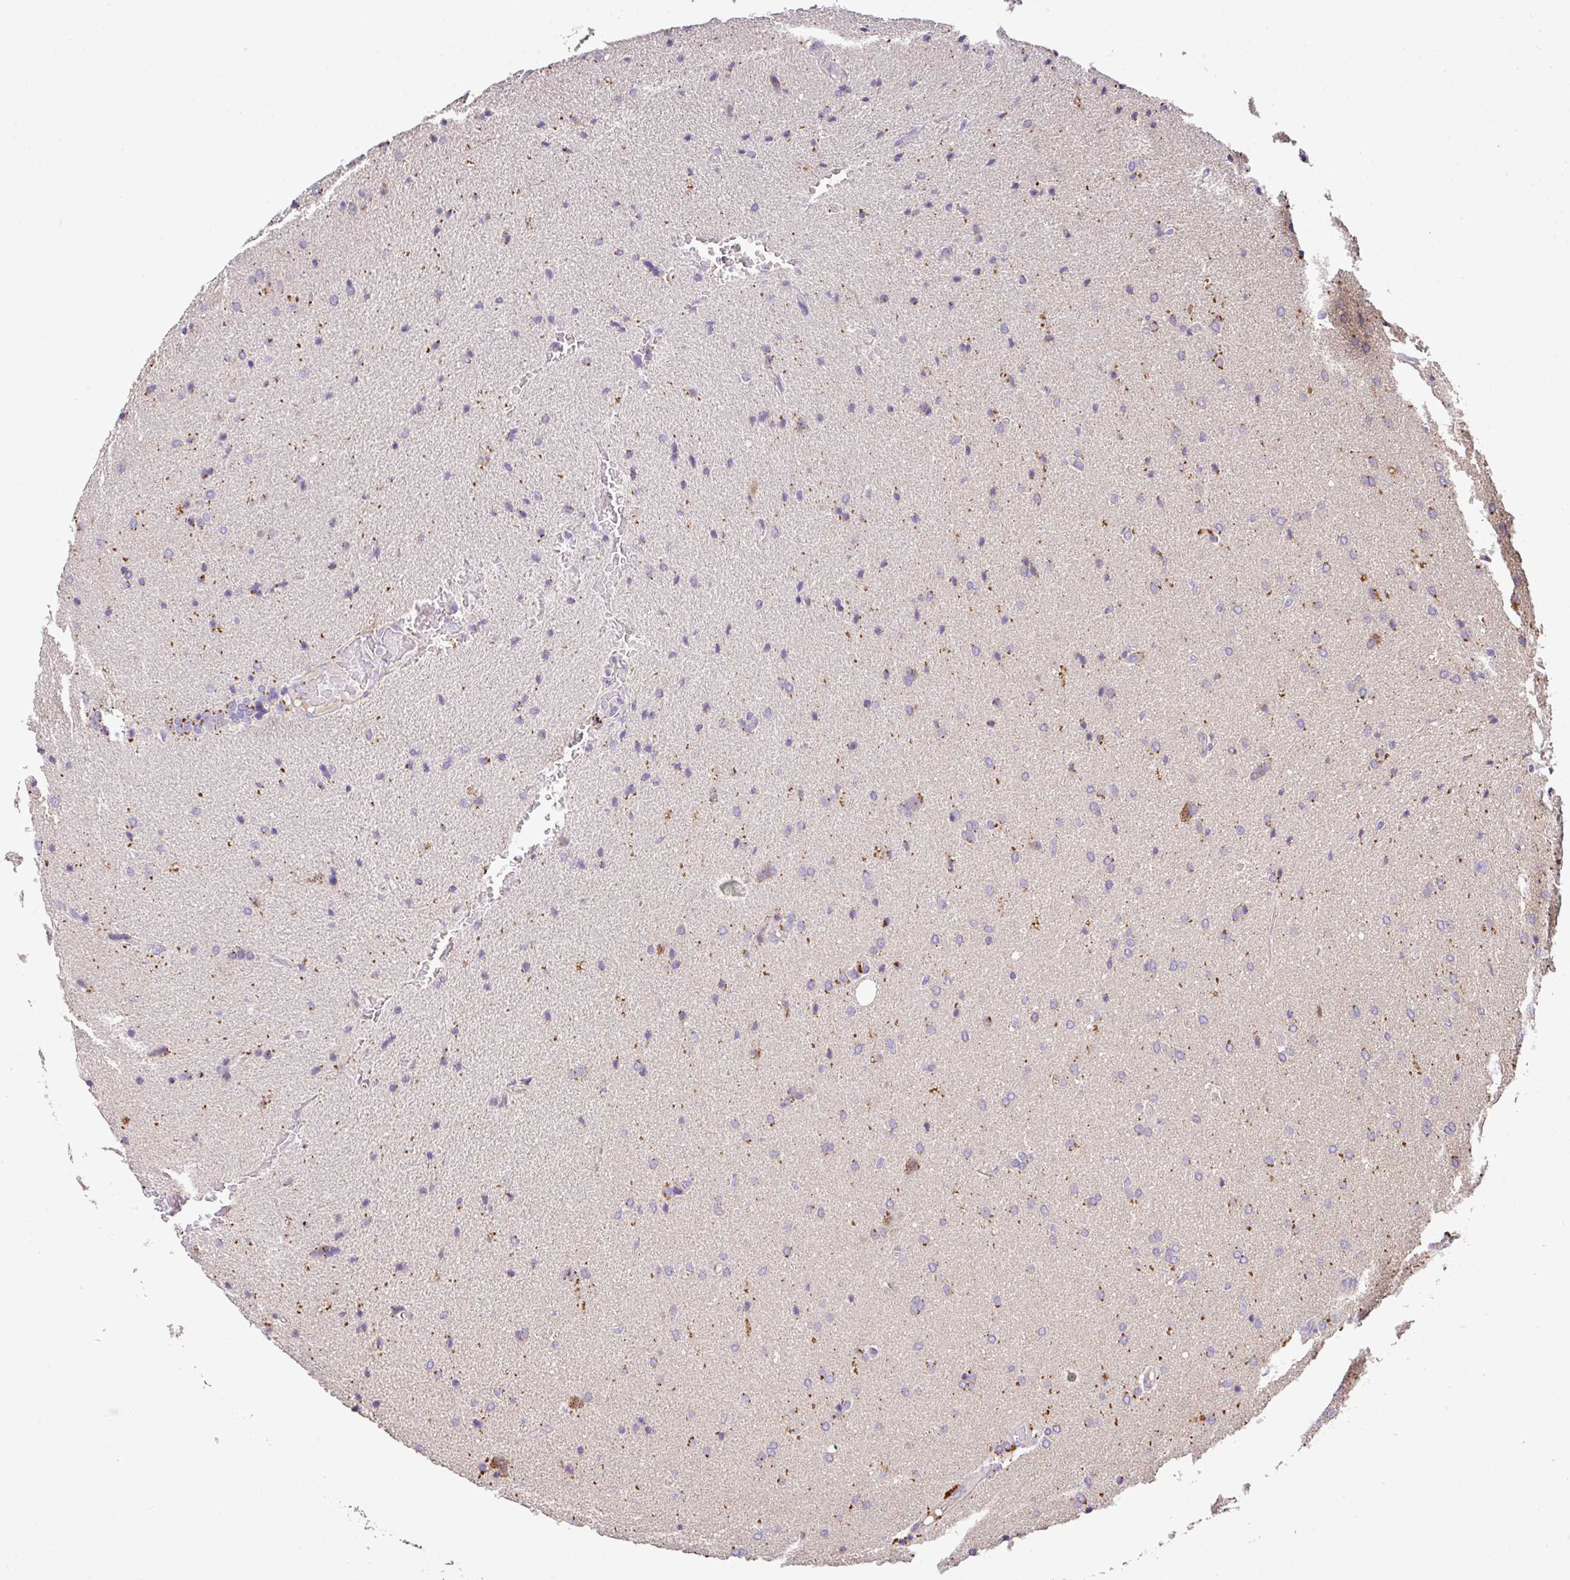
{"staining": {"intensity": "moderate", "quantity": "<25%", "location": "cytoplasmic/membranous"}, "tissue": "glioma", "cell_type": "Tumor cells", "image_type": "cancer", "snomed": [{"axis": "morphology", "description": "Glioma, malignant, High grade"}, {"axis": "topography", "description": "Brain"}], "caption": "Protein staining of glioma tissue demonstrates moderate cytoplasmic/membranous expression in approximately <25% of tumor cells.", "gene": "EPN3", "patient": {"sex": "male", "age": 56}}